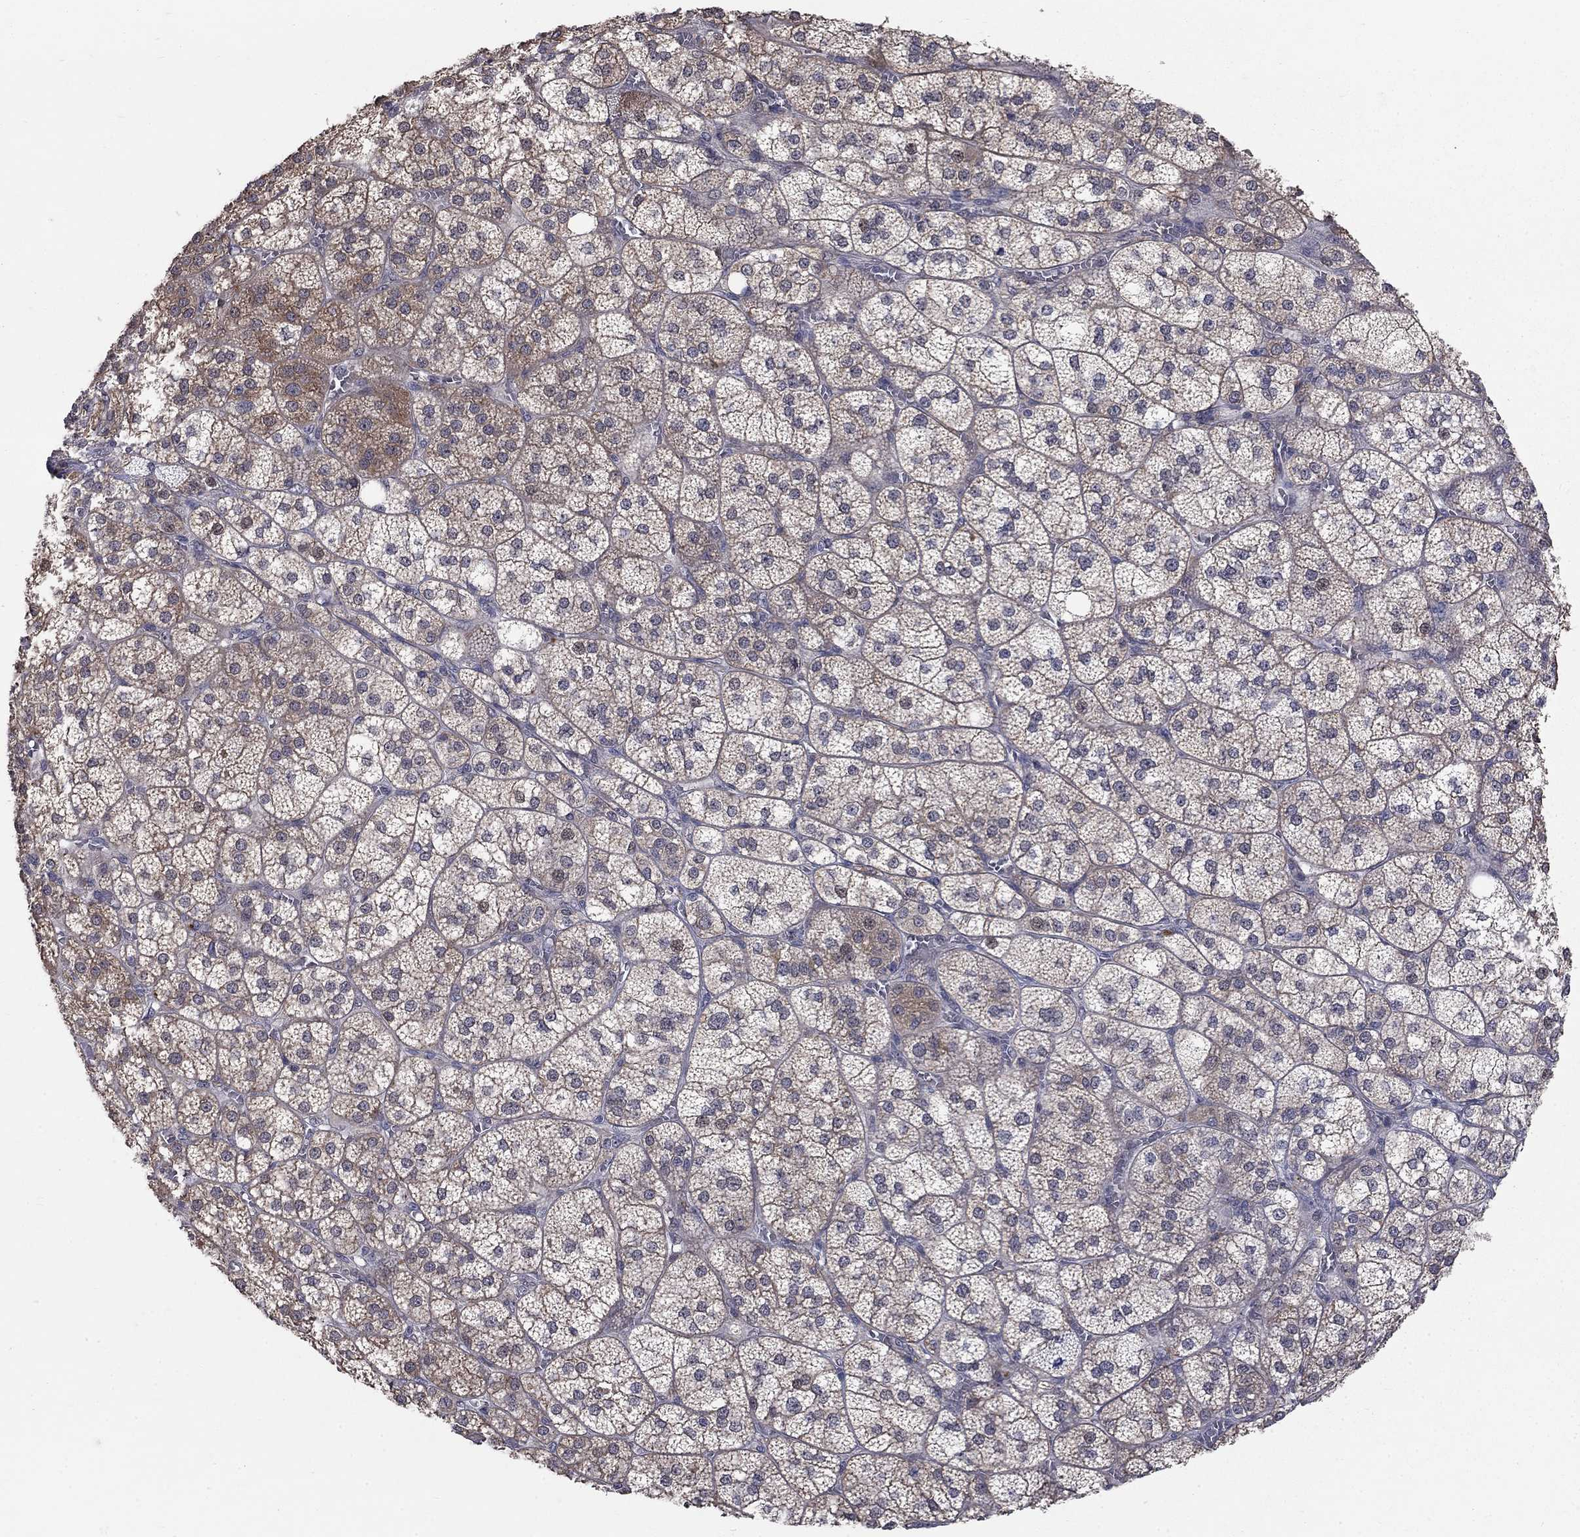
{"staining": {"intensity": "moderate", "quantity": "25%-75%", "location": "cytoplasmic/membranous"}, "tissue": "adrenal gland", "cell_type": "Glandular cells", "image_type": "normal", "snomed": [{"axis": "morphology", "description": "Normal tissue, NOS"}, {"axis": "topography", "description": "Adrenal gland"}], "caption": "Immunohistochemistry (IHC) of normal human adrenal gland demonstrates medium levels of moderate cytoplasmic/membranous staining in approximately 25%-75% of glandular cells.", "gene": "FAM3B", "patient": {"sex": "female", "age": 60}}